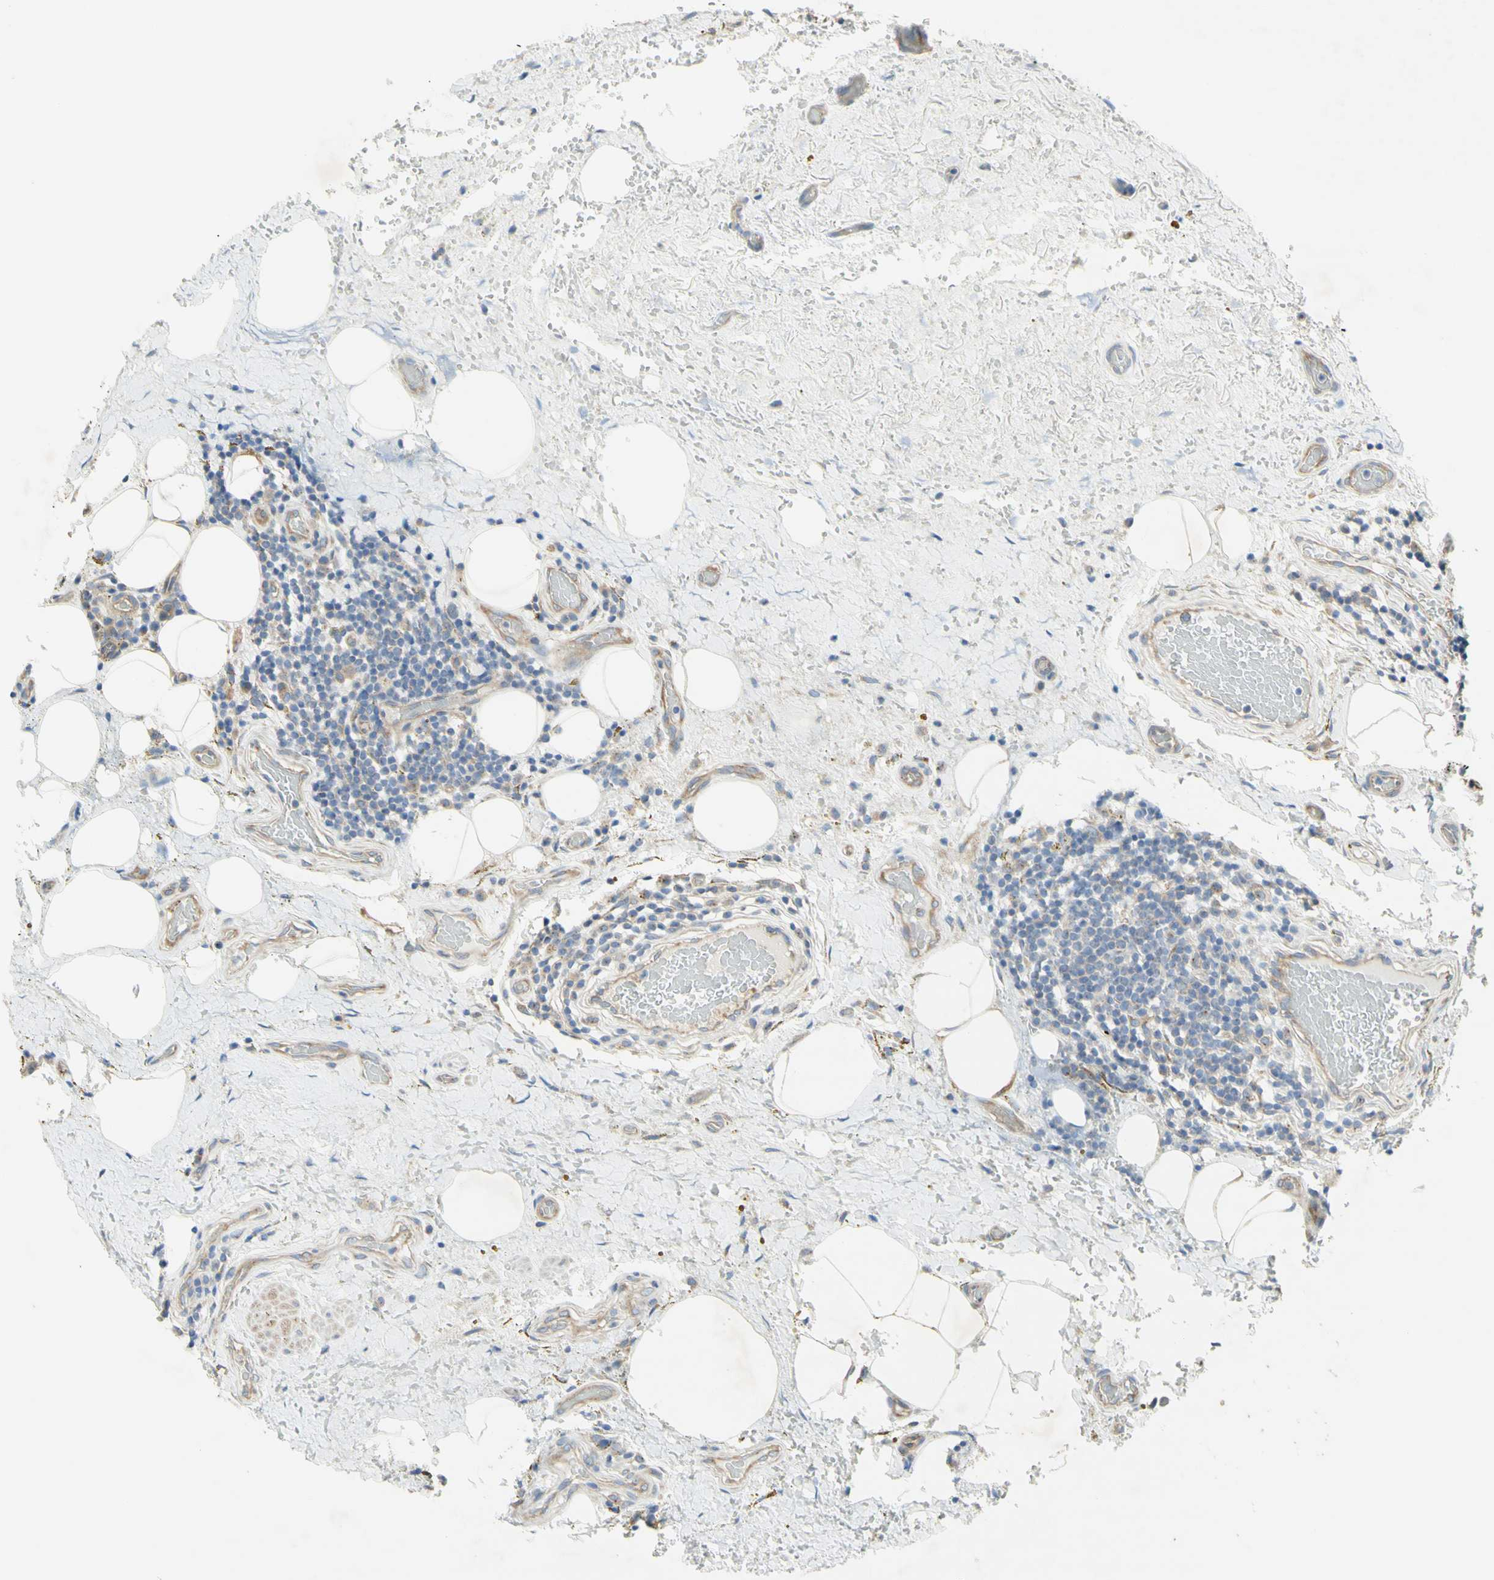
{"staining": {"intensity": "negative", "quantity": "none", "location": "none"}, "tissue": "thyroid cancer", "cell_type": "Tumor cells", "image_type": "cancer", "snomed": [{"axis": "morphology", "description": "Papillary adenocarcinoma, NOS"}, {"axis": "topography", "description": "Thyroid gland"}], "caption": "Papillary adenocarcinoma (thyroid) stained for a protein using IHC exhibits no staining tumor cells.", "gene": "DYNC1H1", "patient": {"sex": "male", "age": 77}}